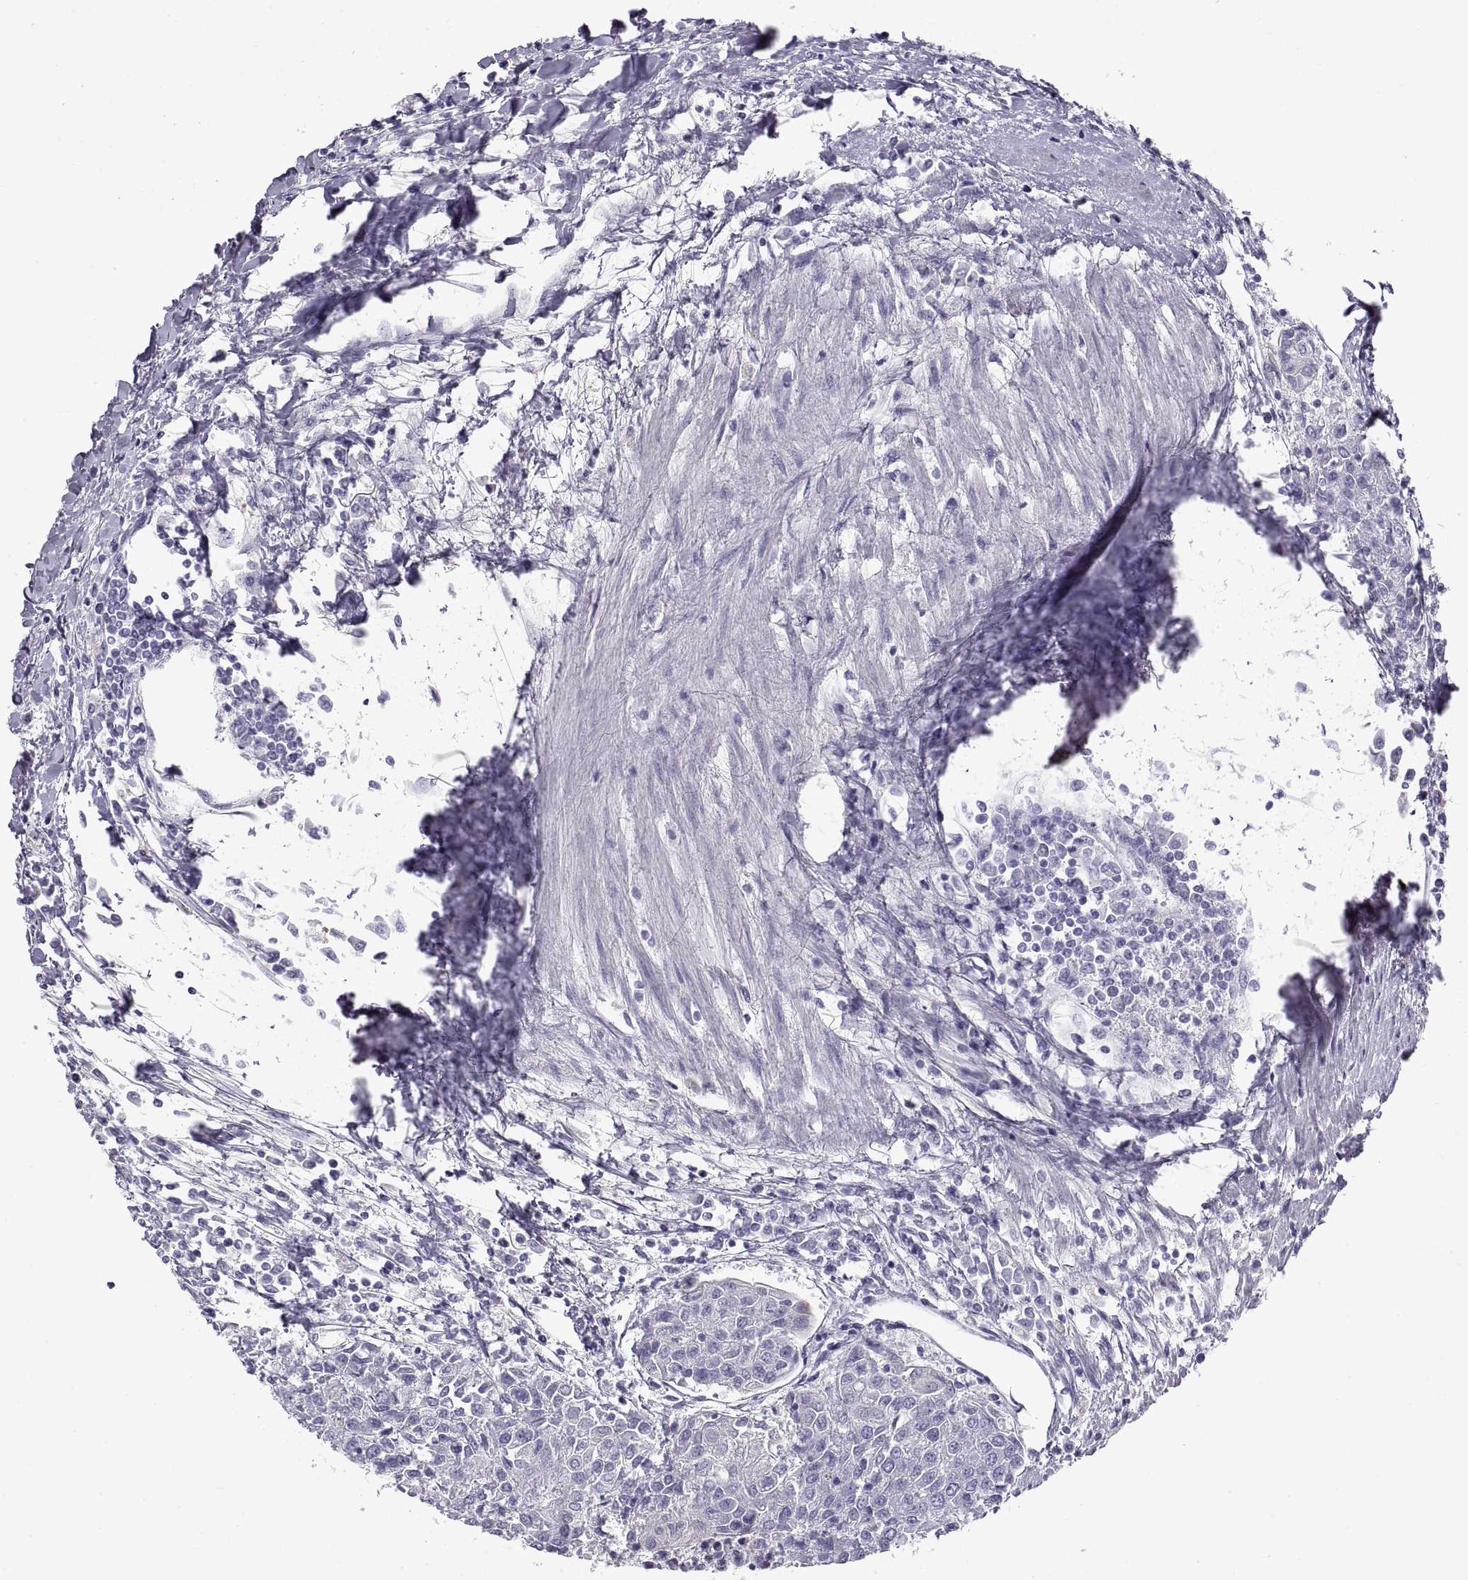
{"staining": {"intensity": "negative", "quantity": "none", "location": "none"}, "tissue": "urothelial cancer", "cell_type": "Tumor cells", "image_type": "cancer", "snomed": [{"axis": "morphology", "description": "Urothelial carcinoma, High grade"}, {"axis": "topography", "description": "Urinary bladder"}], "caption": "High power microscopy image of an immunohistochemistry image of urothelial cancer, revealing no significant staining in tumor cells.", "gene": "CRYBB3", "patient": {"sex": "female", "age": 85}}